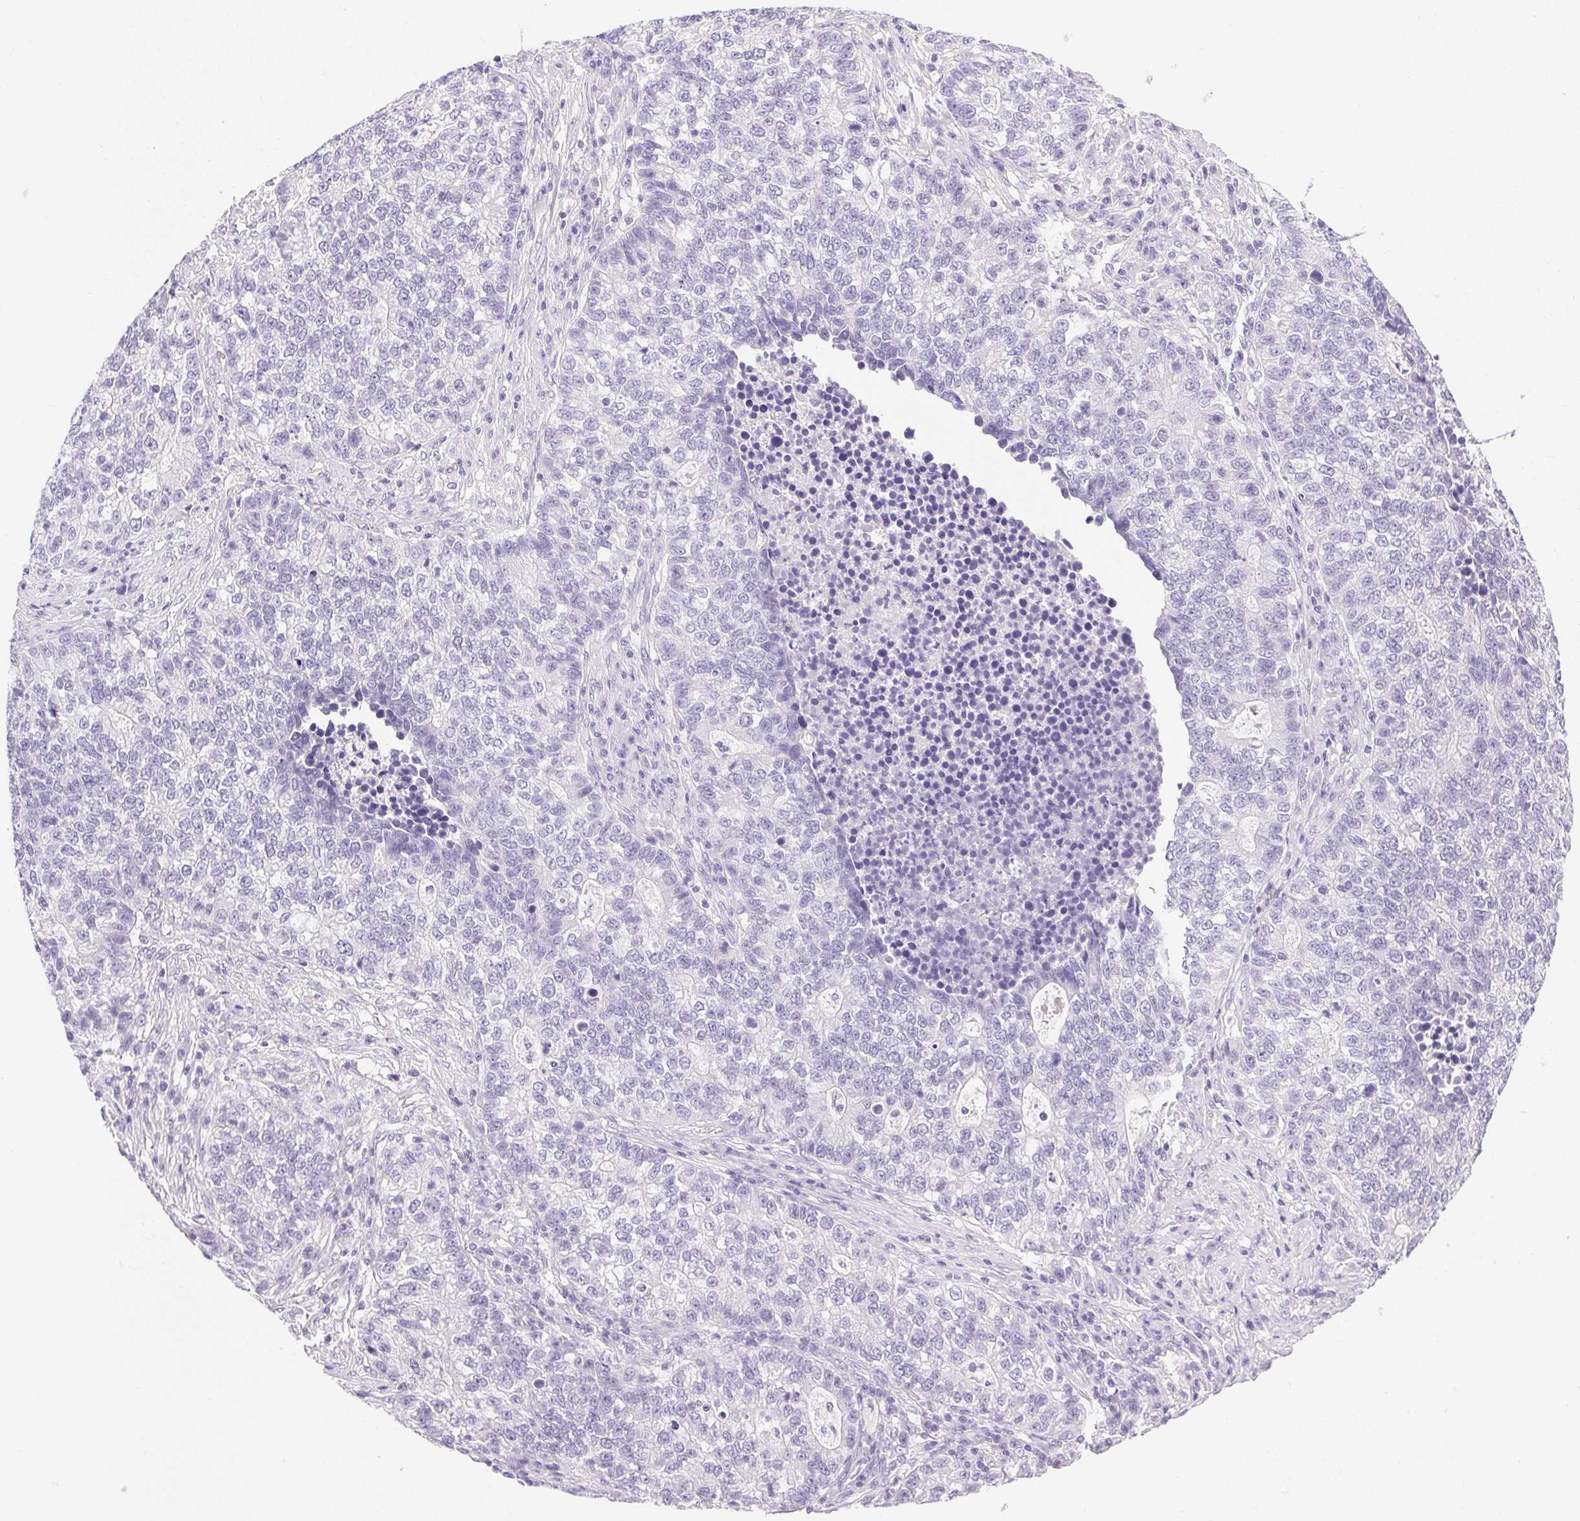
{"staining": {"intensity": "negative", "quantity": "none", "location": "none"}, "tissue": "lung cancer", "cell_type": "Tumor cells", "image_type": "cancer", "snomed": [{"axis": "morphology", "description": "Adenocarcinoma, NOS"}, {"axis": "topography", "description": "Lung"}], "caption": "Tumor cells show no significant protein staining in lung adenocarcinoma.", "gene": "ATP6V0A4", "patient": {"sex": "male", "age": 57}}